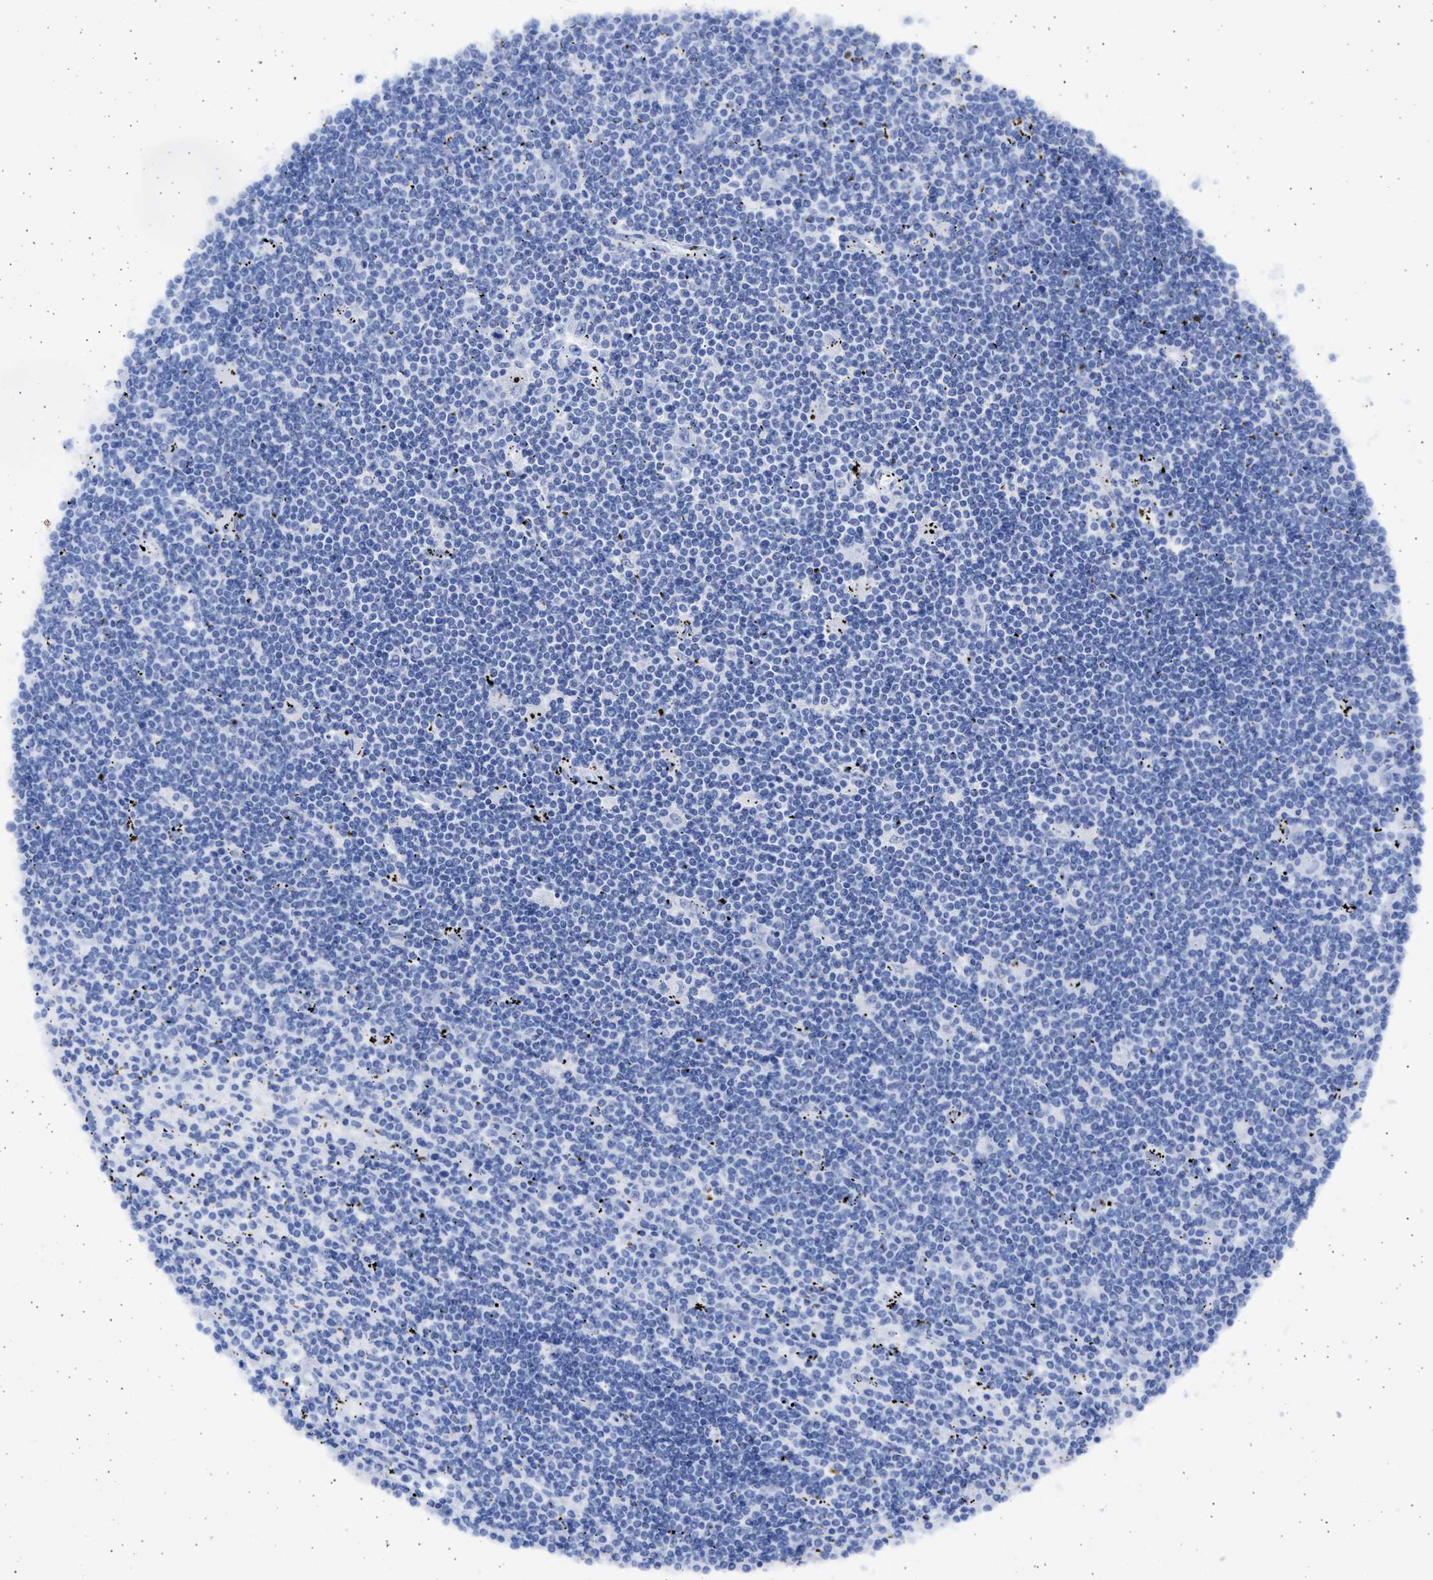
{"staining": {"intensity": "negative", "quantity": "none", "location": "none"}, "tissue": "lymphoma", "cell_type": "Tumor cells", "image_type": "cancer", "snomed": [{"axis": "morphology", "description": "Malignant lymphoma, non-Hodgkin's type, Low grade"}, {"axis": "topography", "description": "Spleen"}], "caption": "A high-resolution image shows immunohistochemistry staining of malignant lymphoma, non-Hodgkin's type (low-grade), which reveals no significant positivity in tumor cells.", "gene": "ALDOC", "patient": {"sex": "male", "age": 76}}